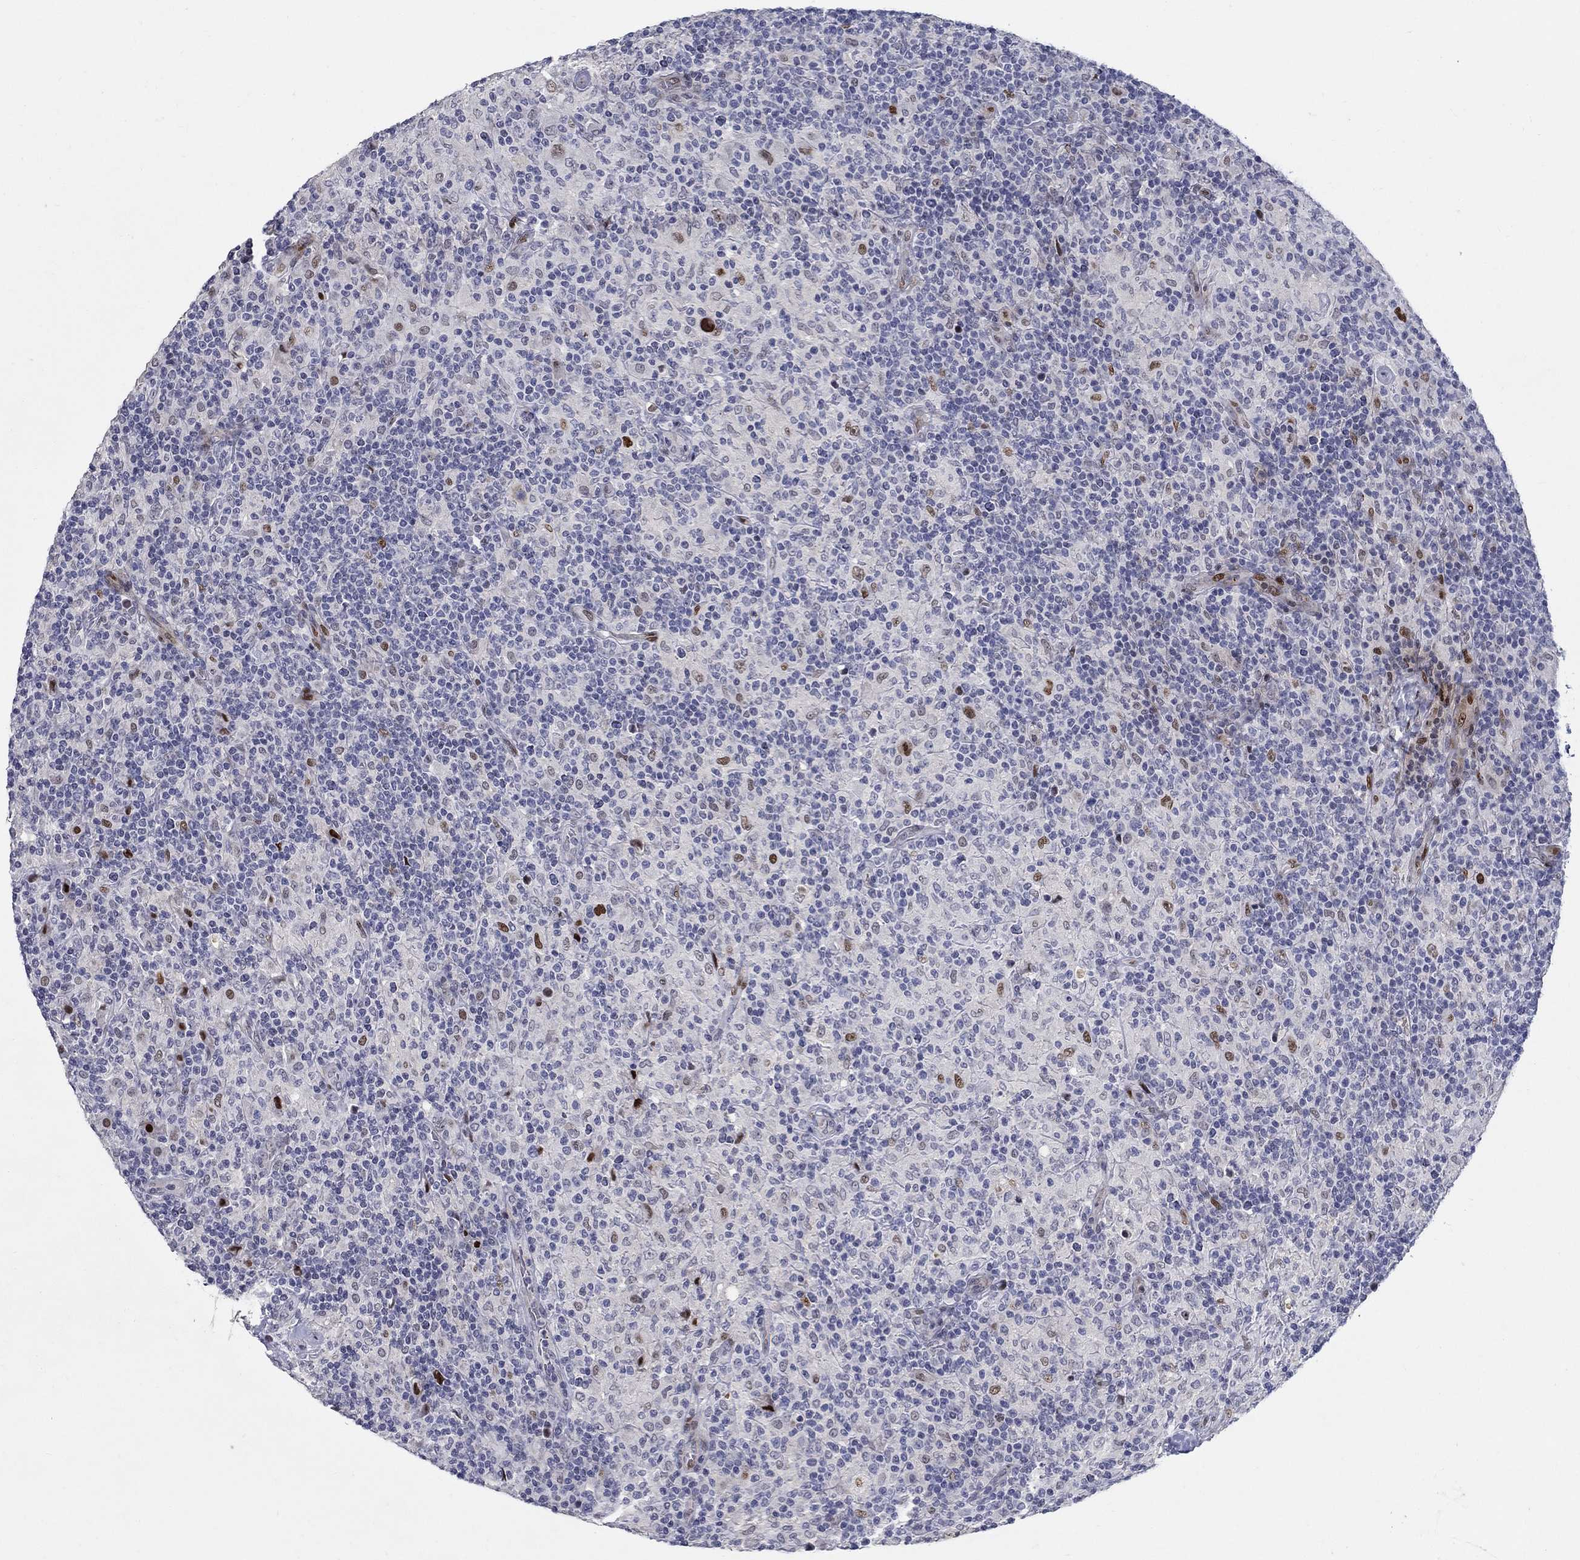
{"staining": {"intensity": "strong", "quantity": "<25%", "location": "nuclear"}, "tissue": "lymphoma", "cell_type": "Tumor cells", "image_type": "cancer", "snomed": [{"axis": "morphology", "description": "Hodgkin's disease, NOS"}, {"axis": "topography", "description": "Lymph node"}], "caption": "Hodgkin's disease stained for a protein reveals strong nuclear positivity in tumor cells.", "gene": "RAPGEF5", "patient": {"sex": "male", "age": 70}}